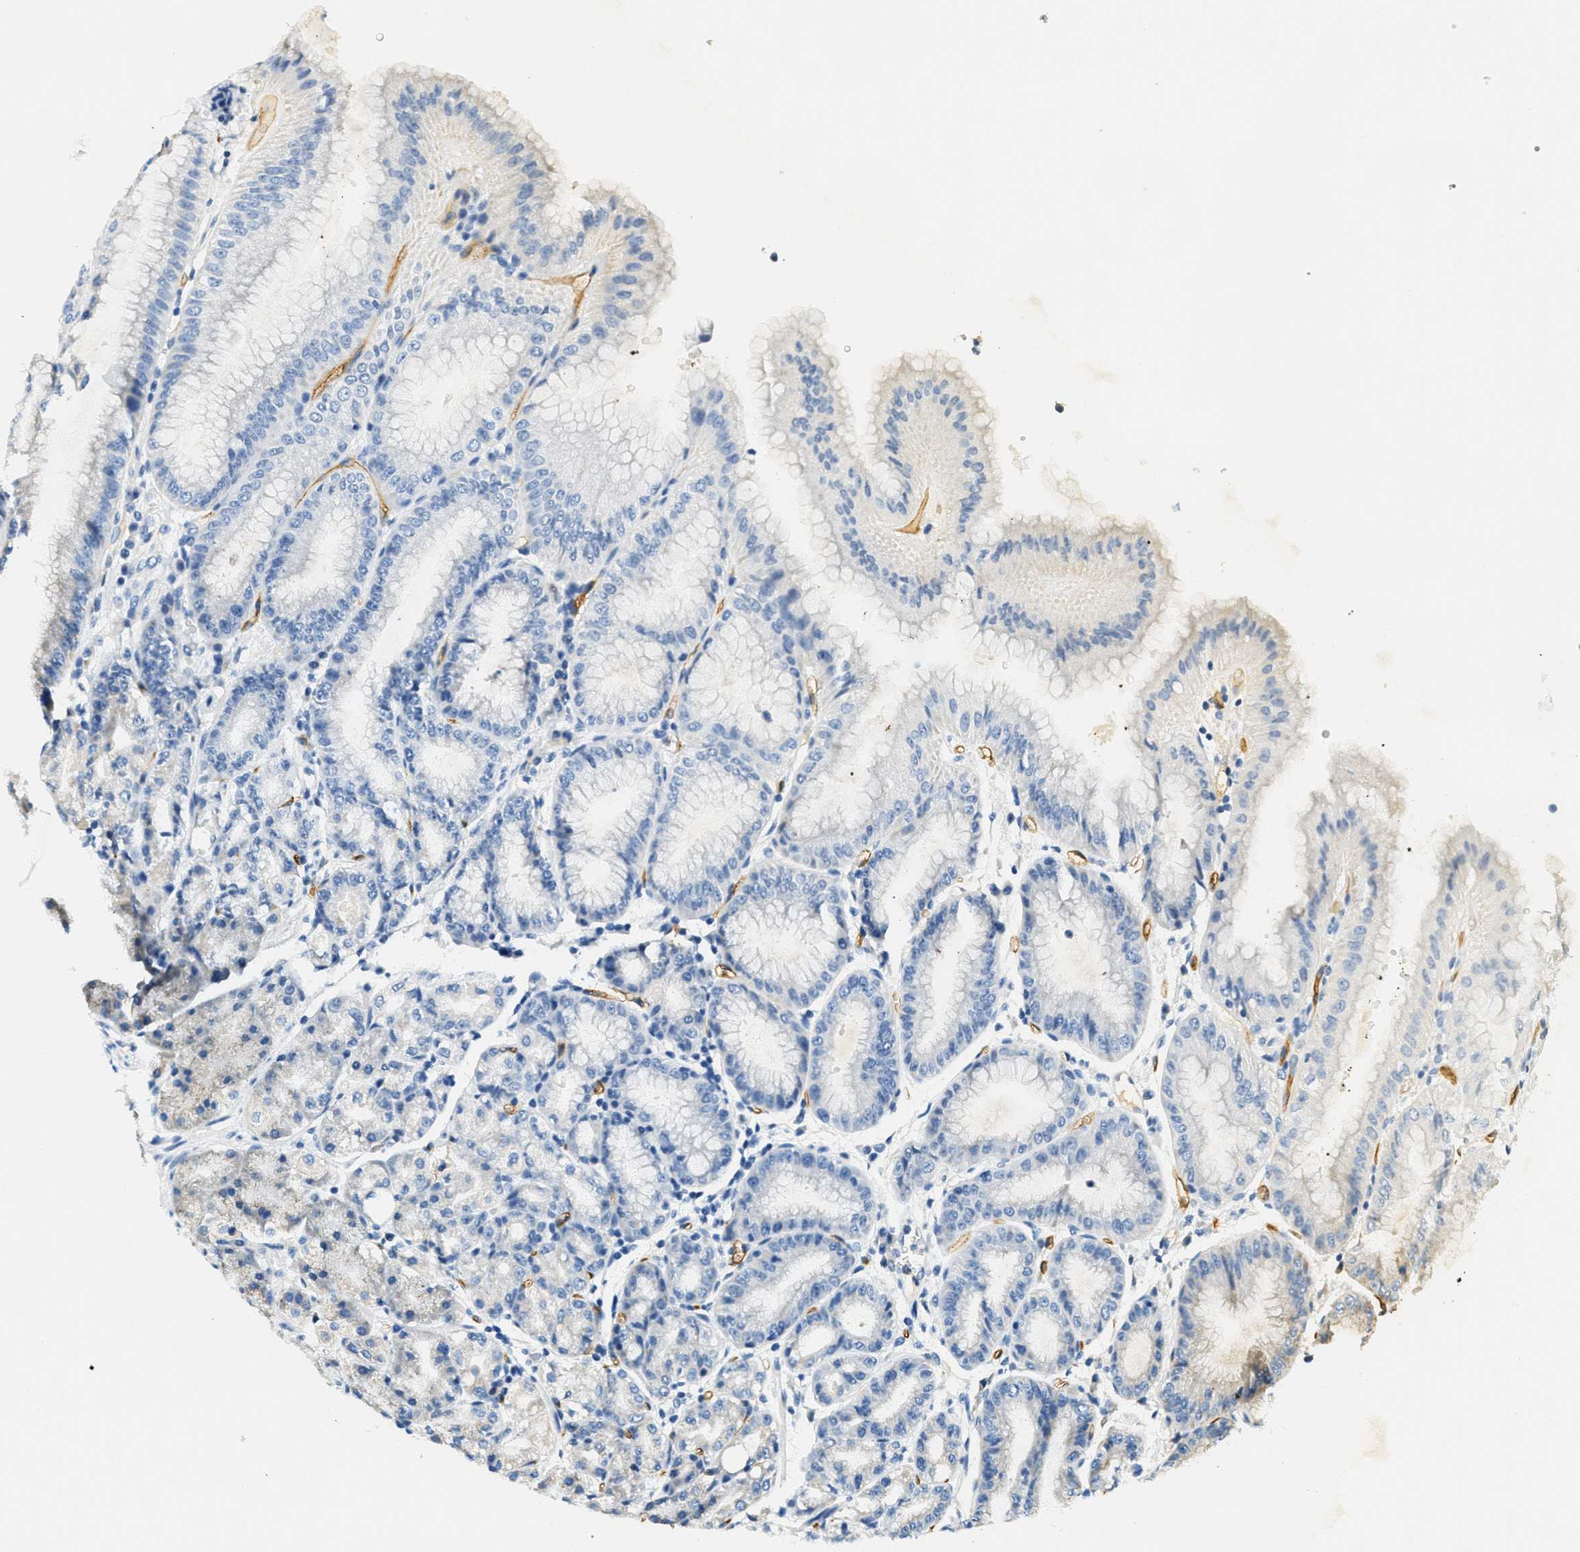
{"staining": {"intensity": "weak", "quantity": "<25%", "location": "cytoplasmic/membranous"}, "tissue": "stomach", "cell_type": "Glandular cells", "image_type": "normal", "snomed": [{"axis": "morphology", "description": "Normal tissue, NOS"}, {"axis": "topography", "description": "Stomach, lower"}], "caption": "DAB immunohistochemical staining of normal stomach reveals no significant staining in glandular cells.", "gene": "CA4", "patient": {"sex": "male", "age": 71}}